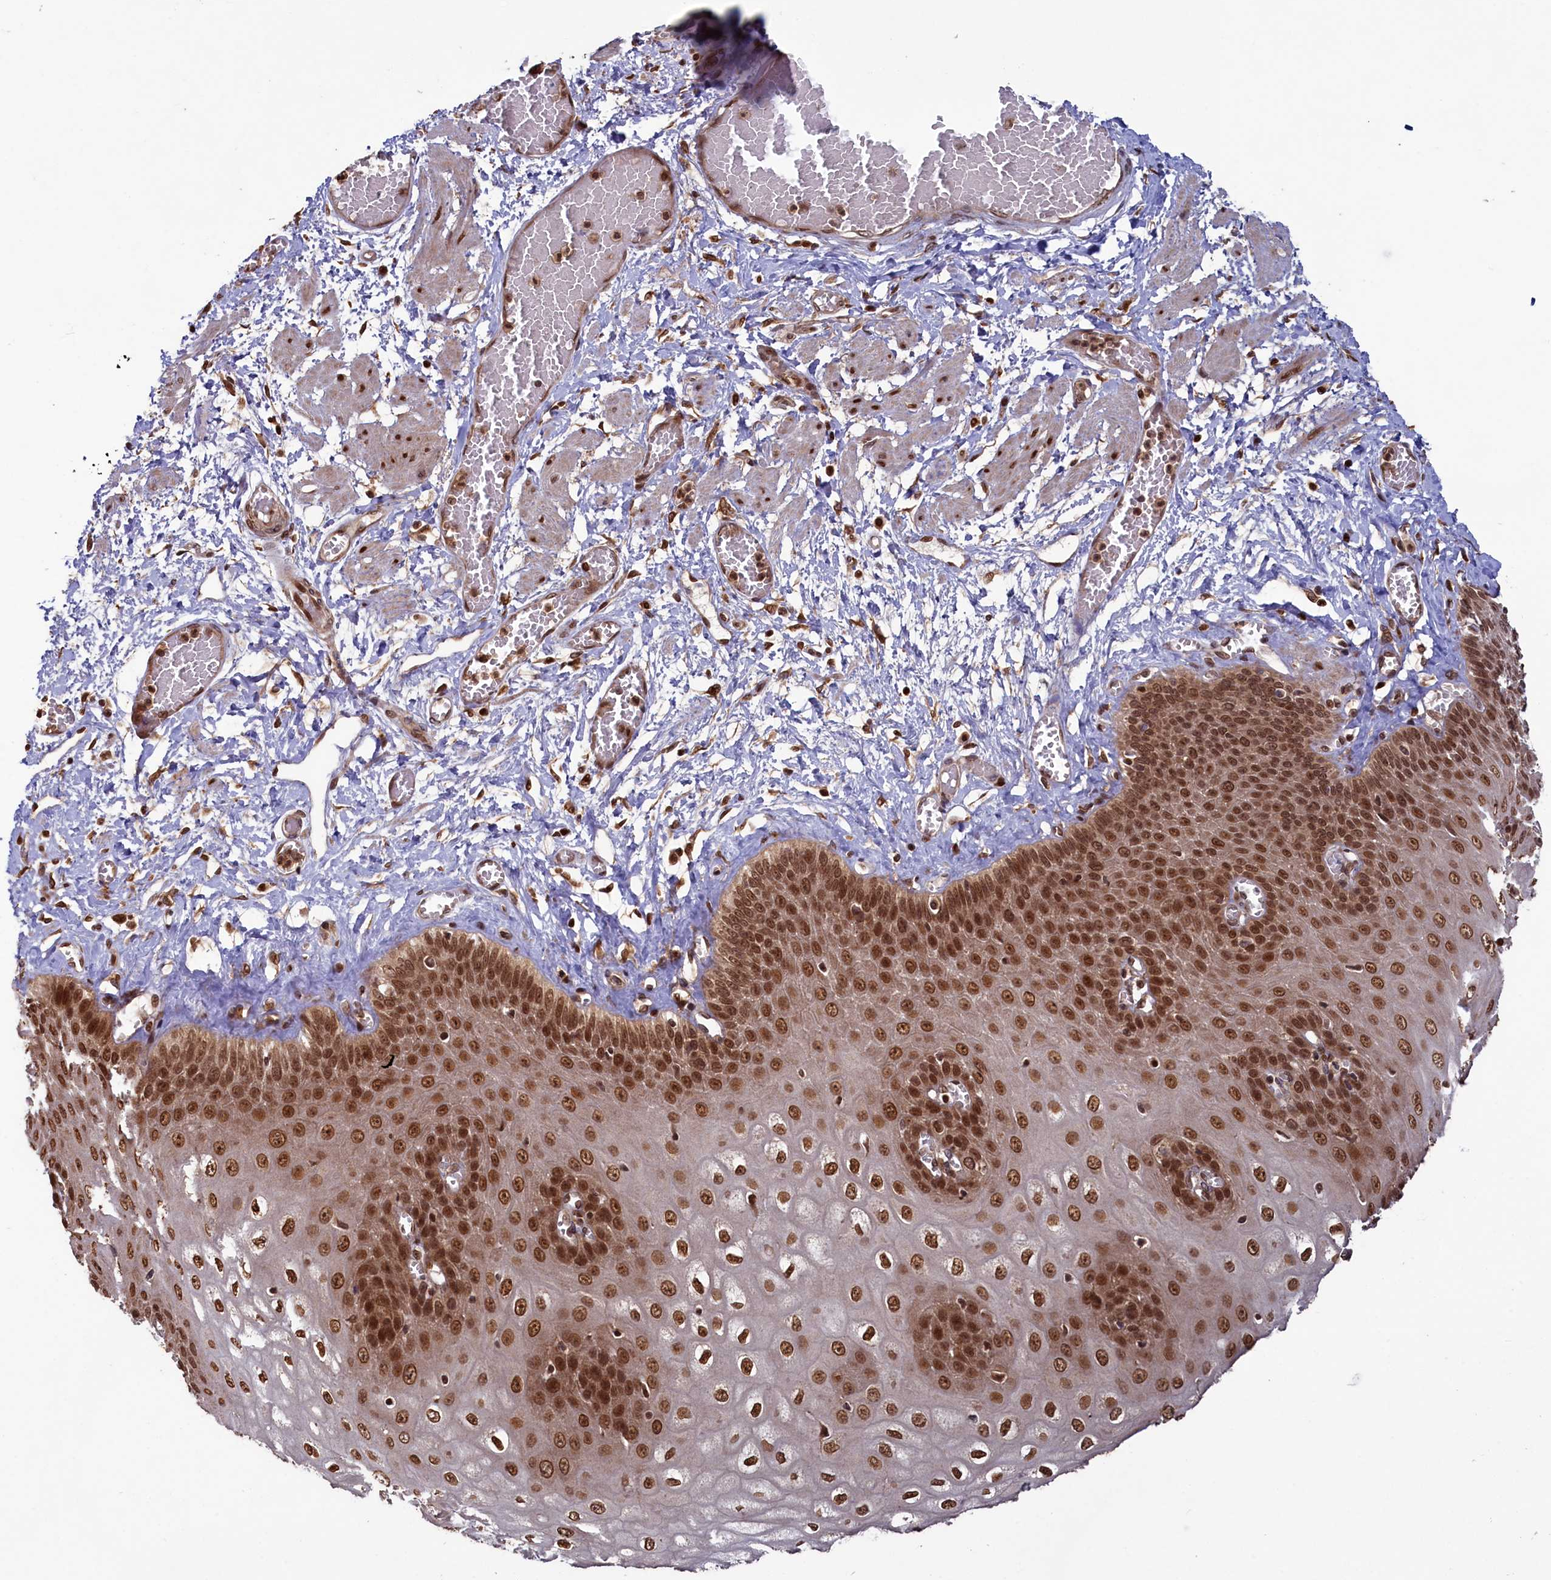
{"staining": {"intensity": "strong", "quantity": ">75%", "location": "nuclear"}, "tissue": "esophagus", "cell_type": "Squamous epithelial cells", "image_type": "normal", "snomed": [{"axis": "morphology", "description": "Normal tissue, NOS"}, {"axis": "topography", "description": "Esophagus"}], "caption": "Benign esophagus exhibits strong nuclear staining in approximately >75% of squamous epithelial cells The staining is performed using DAB brown chromogen to label protein expression. The nuclei are counter-stained blue using hematoxylin..", "gene": "NAE1", "patient": {"sex": "male", "age": 60}}